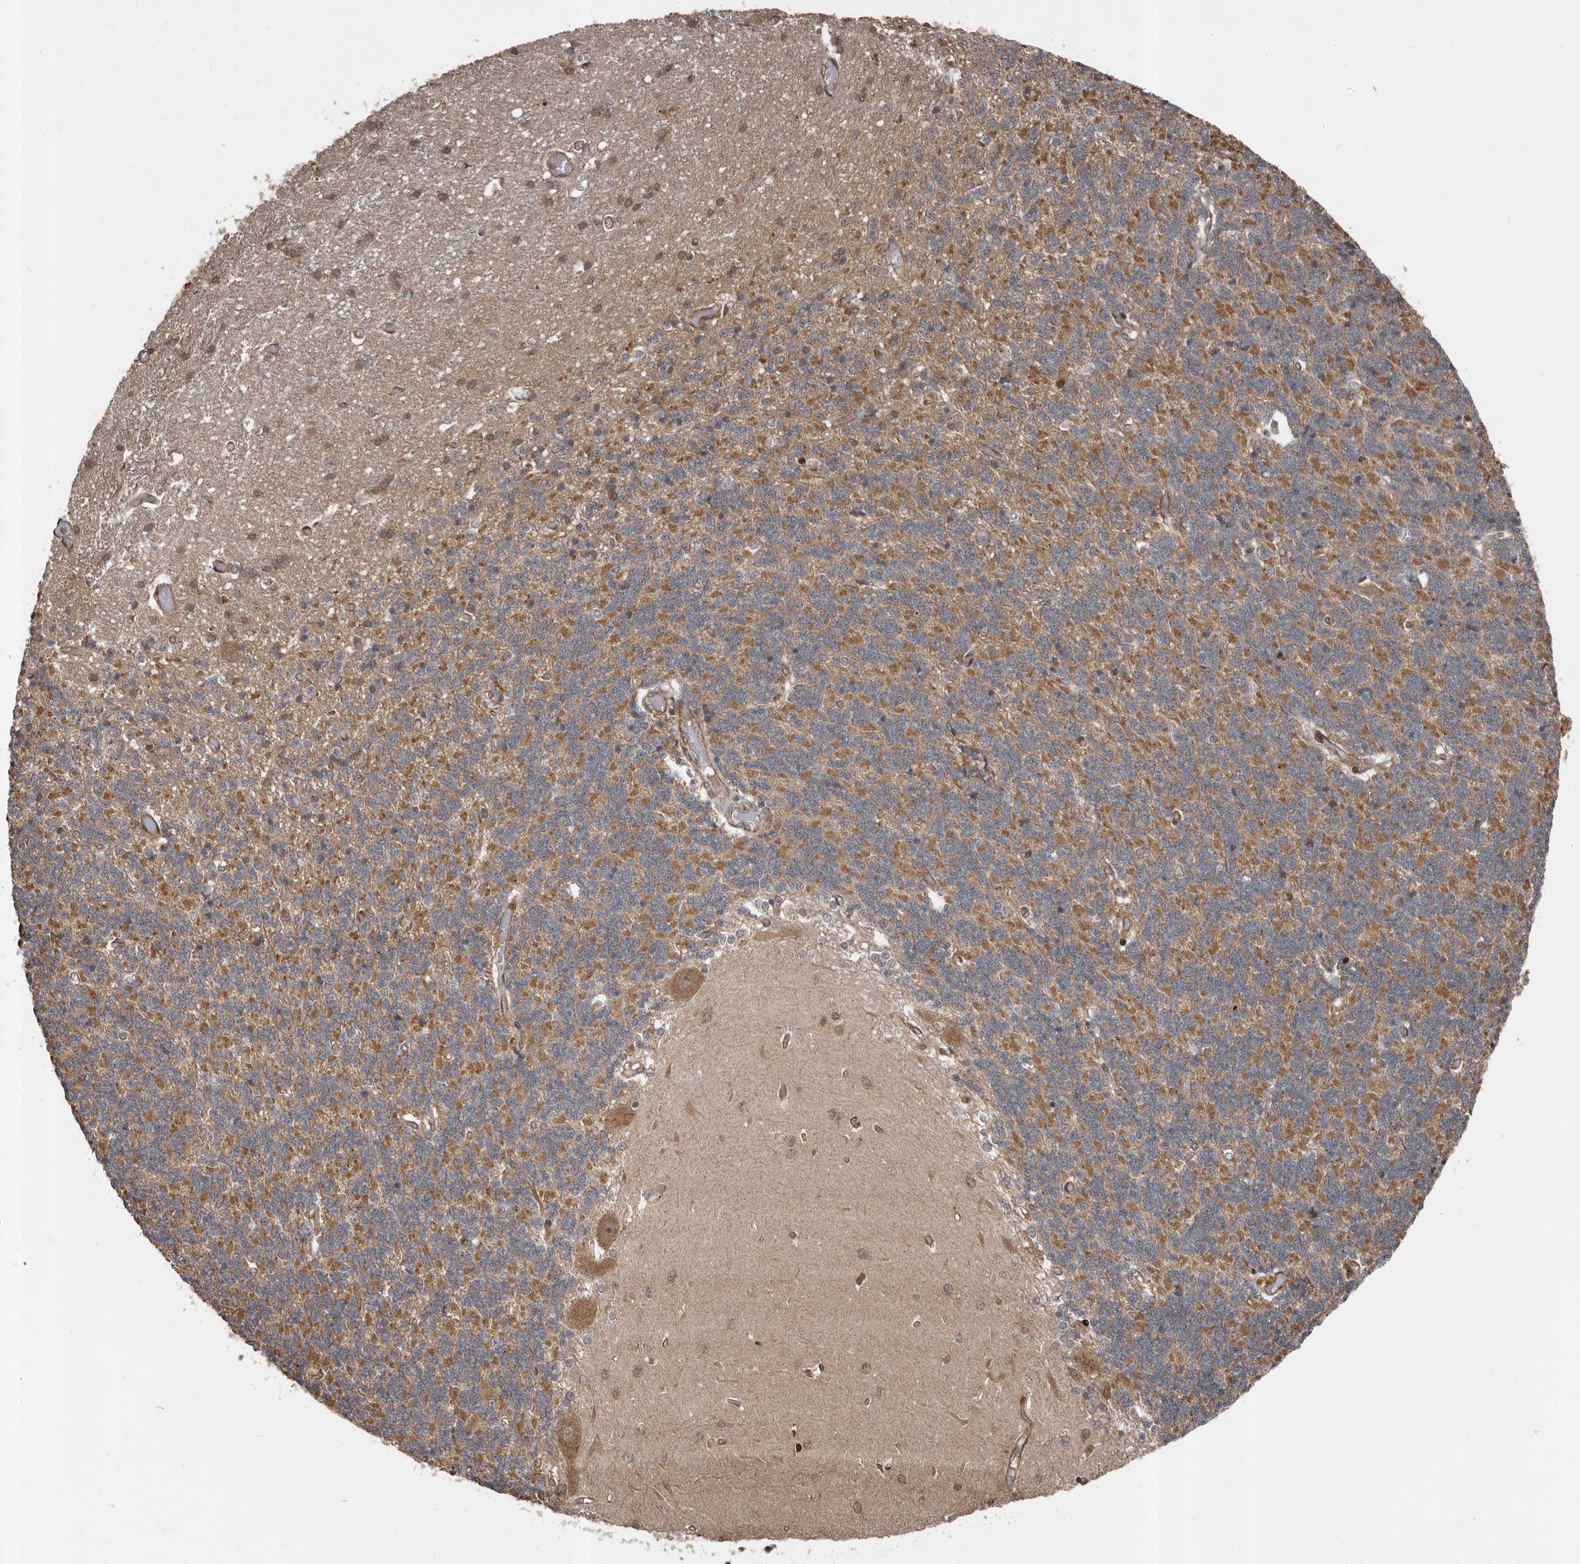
{"staining": {"intensity": "moderate", "quantity": "25%-75%", "location": "cytoplasmic/membranous"}, "tissue": "cerebellum", "cell_type": "Cells in granular layer", "image_type": "normal", "snomed": [{"axis": "morphology", "description": "Normal tissue, NOS"}, {"axis": "topography", "description": "Cerebellum"}], "caption": "Moderate cytoplasmic/membranous expression is seen in about 25%-75% of cells in granular layer in unremarkable cerebellum. Immunohistochemistry stains the protein of interest in brown and the nuclei are stained blue.", "gene": "CCDC190", "patient": {"sex": "male", "age": 37}}